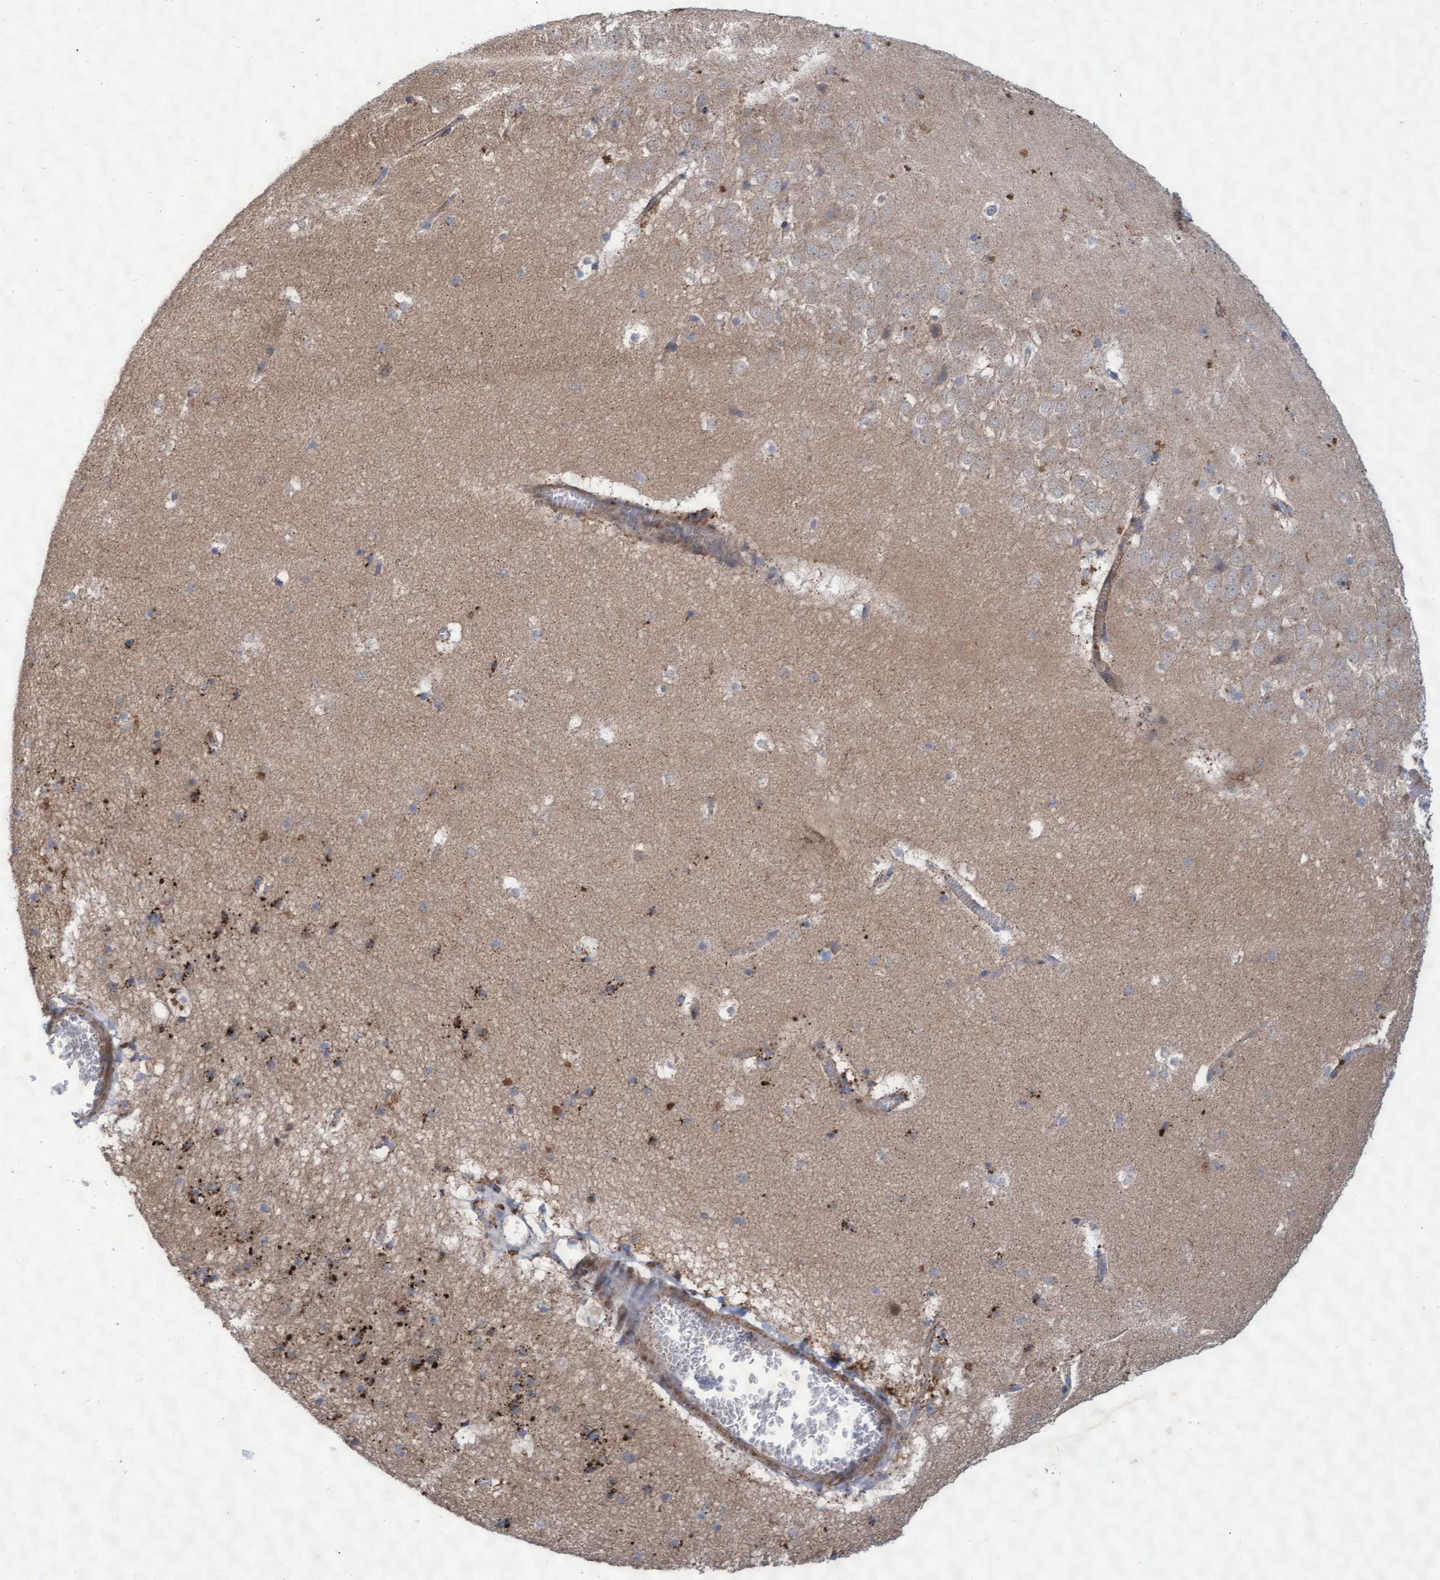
{"staining": {"intensity": "moderate", "quantity": ">75%", "location": "cytoplasmic/membranous"}, "tissue": "hippocampus", "cell_type": "Glial cells", "image_type": "normal", "snomed": [{"axis": "morphology", "description": "Normal tissue, NOS"}, {"axis": "topography", "description": "Hippocampus"}], "caption": "A photomicrograph showing moderate cytoplasmic/membranous positivity in about >75% of glial cells in normal hippocampus, as visualized by brown immunohistochemical staining.", "gene": "ABCF2", "patient": {"sex": "male", "age": 45}}